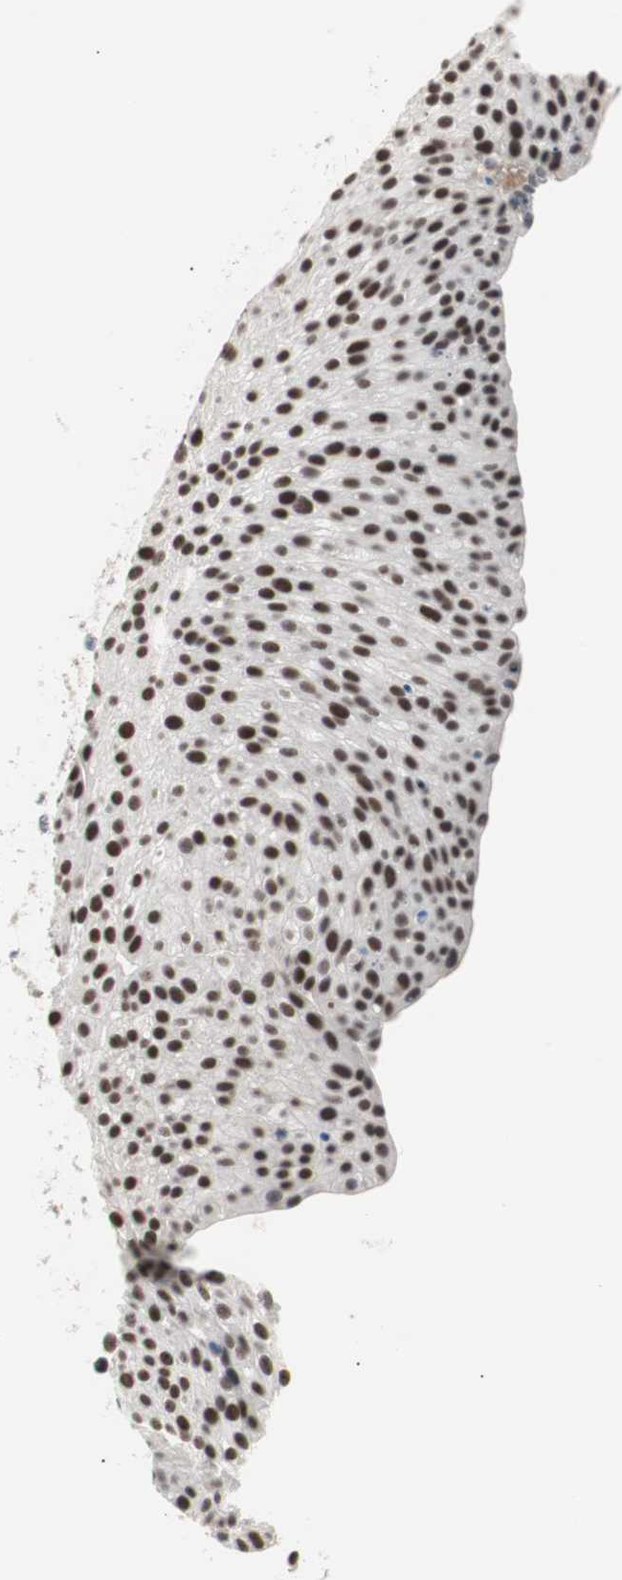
{"staining": {"intensity": "strong", "quantity": ">75%", "location": "nuclear"}, "tissue": "urothelial cancer", "cell_type": "Tumor cells", "image_type": "cancer", "snomed": [{"axis": "morphology", "description": "Urothelial carcinoma, Low grade"}, {"axis": "topography", "description": "Smooth muscle"}, {"axis": "topography", "description": "Urinary bladder"}], "caption": "This is a photomicrograph of immunohistochemistry (IHC) staining of low-grade urothelial carcinoma, which shows strong expression in the nuclear of tumor cells.", "gene": "LIG3", "patient": {"sex": "male", "age": 60}}